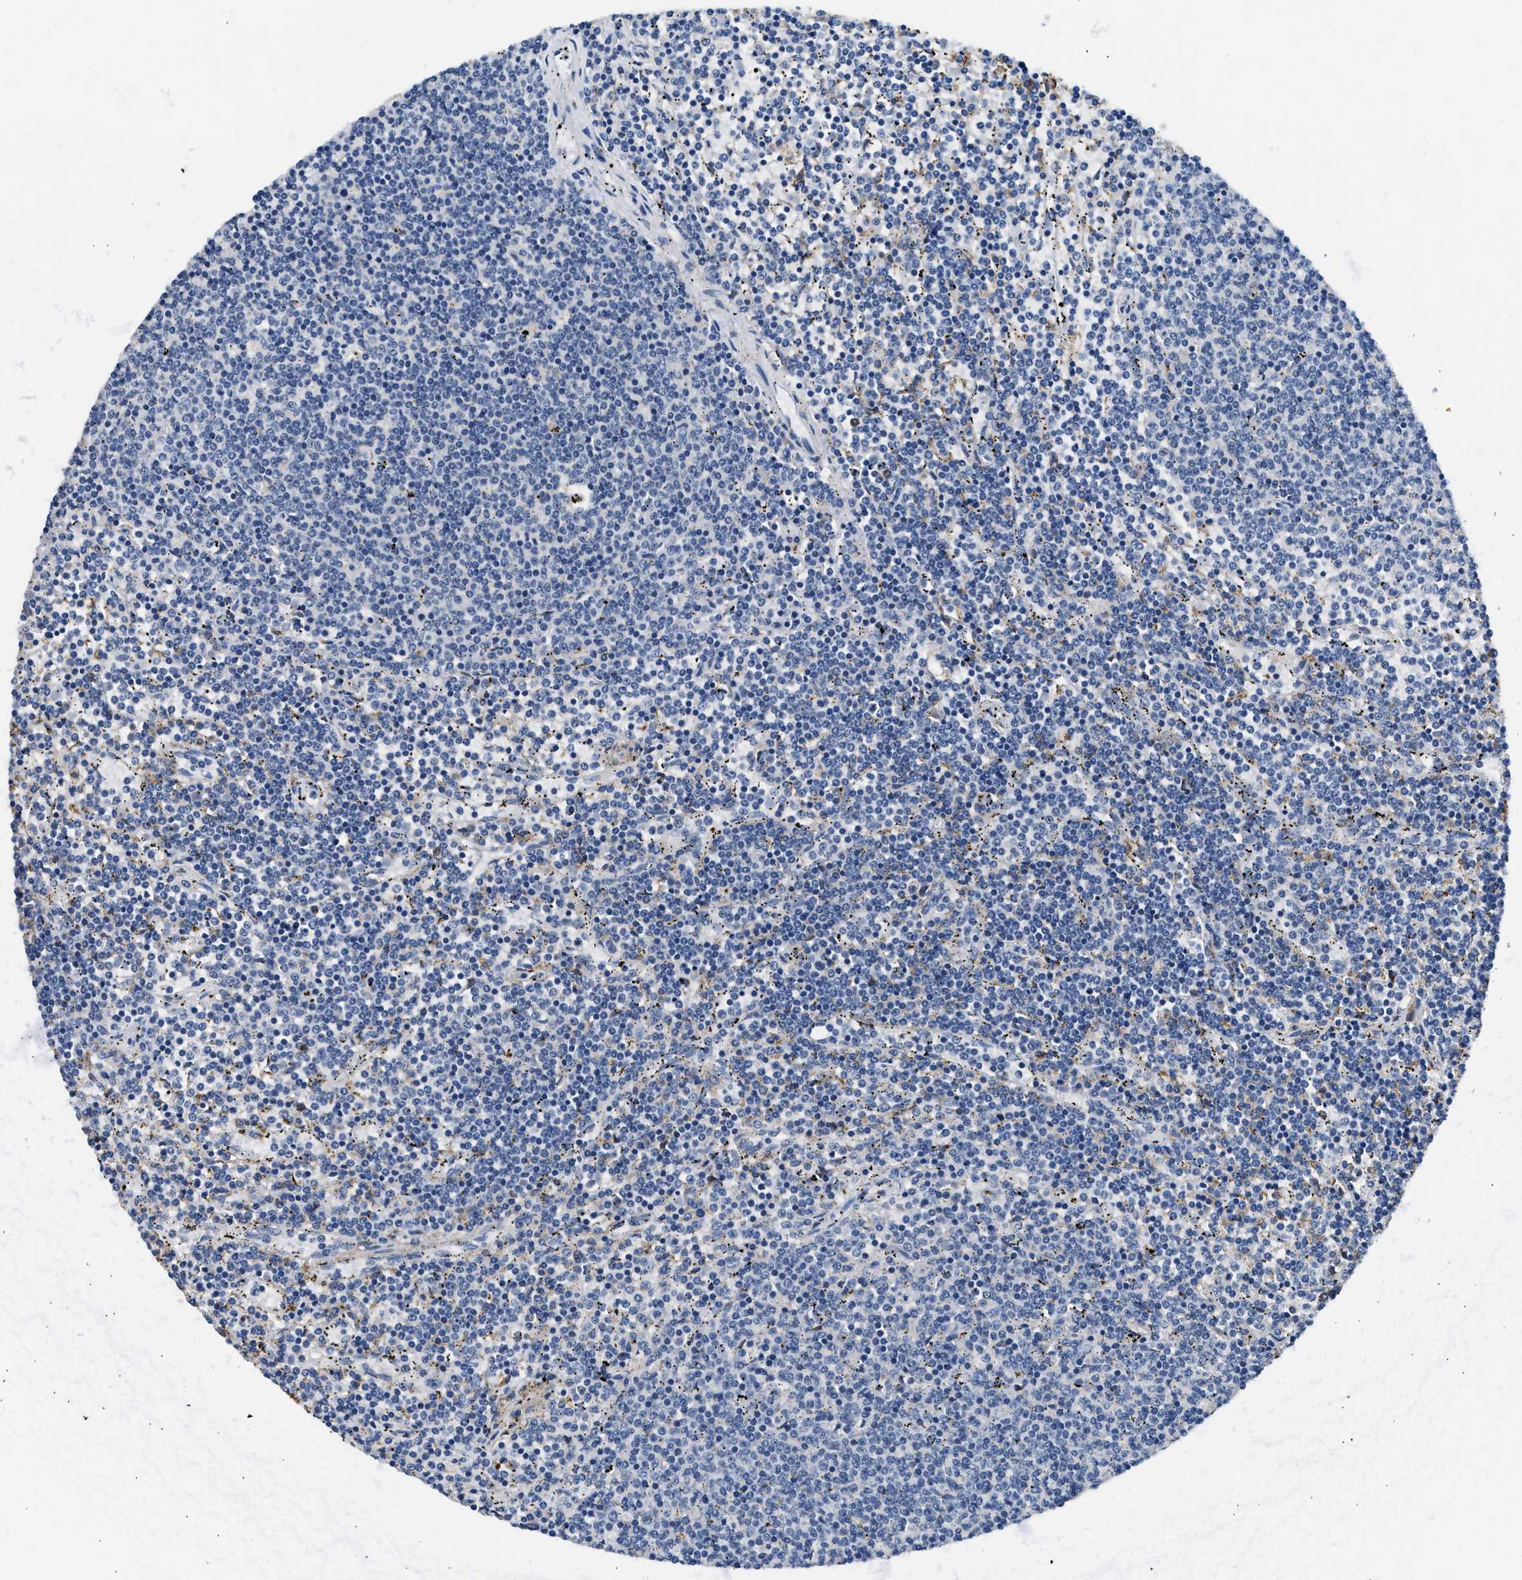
{"staining": {"intensity": "negative", "quantity": "none", "location": "none"}, "tissue": "lymphoma", "cell_type": "Tumor cells", "image_type": "cancer", "snomed": [{"axis": "morphology", "description": "Malignant lymphoma, non-Hodgkin's type, Low grade"}, {"axis": "topography", "description": "Spleen"}], "caption": "This is an immunohistochemistry (IHC) image of lymphoma. There is no expression in tumor cells.", "gene": "LRP1", "patient": {"sex": "female", "age": 50}}